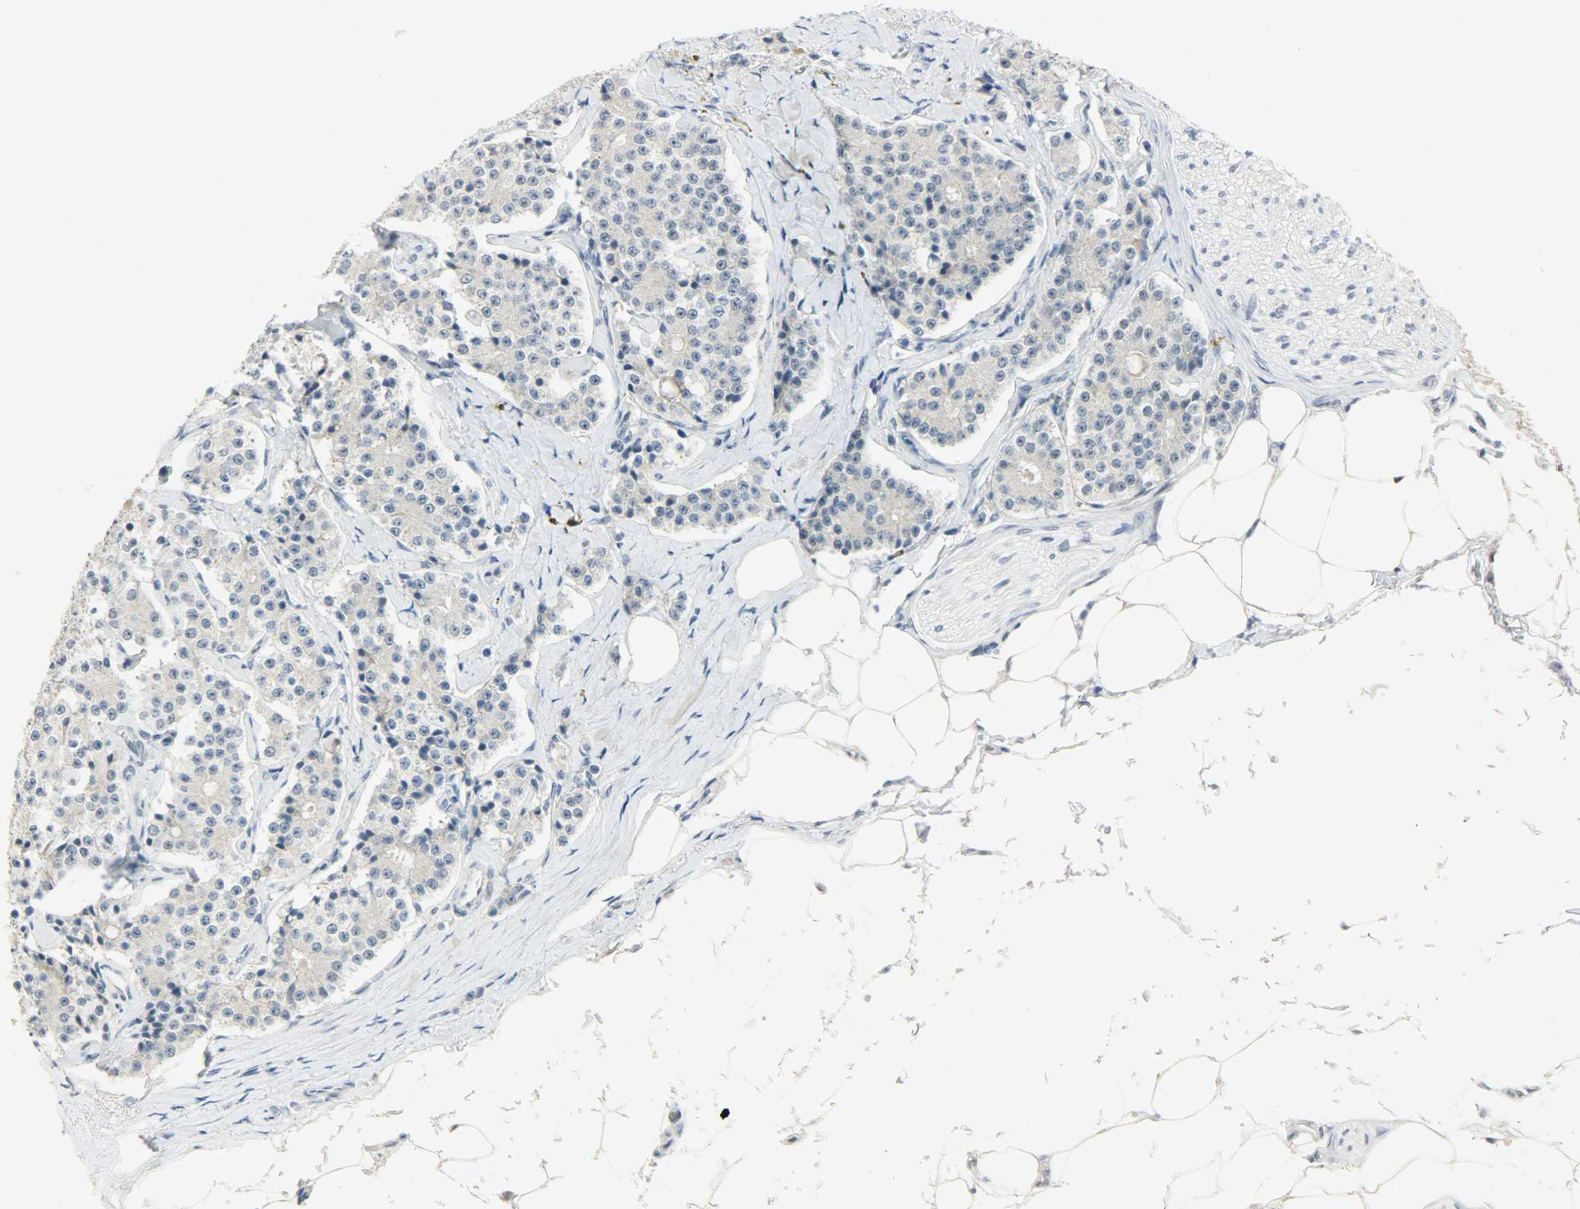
{"staining": {"intensity": "negative", "quantity": "none", "location": "none"}, "tissue": "carcinoid", "cell_type": "Tumor cells", "image_type": "cancer", "snomed": [{"axis": "morphology", "description": "Carcinoid, malignant, NOS"}, {"axis": "topography", "description": "Colon"}], "caption": "Immunohistochemistry micrograph of human malignant carcinoid stained for a protein (brown), which shows no positivity in tumor cells. (IHC, brightfield microscopy, high magnification).", "gene": "PPARG", "patient": {"sex": "female", "age": 61}}